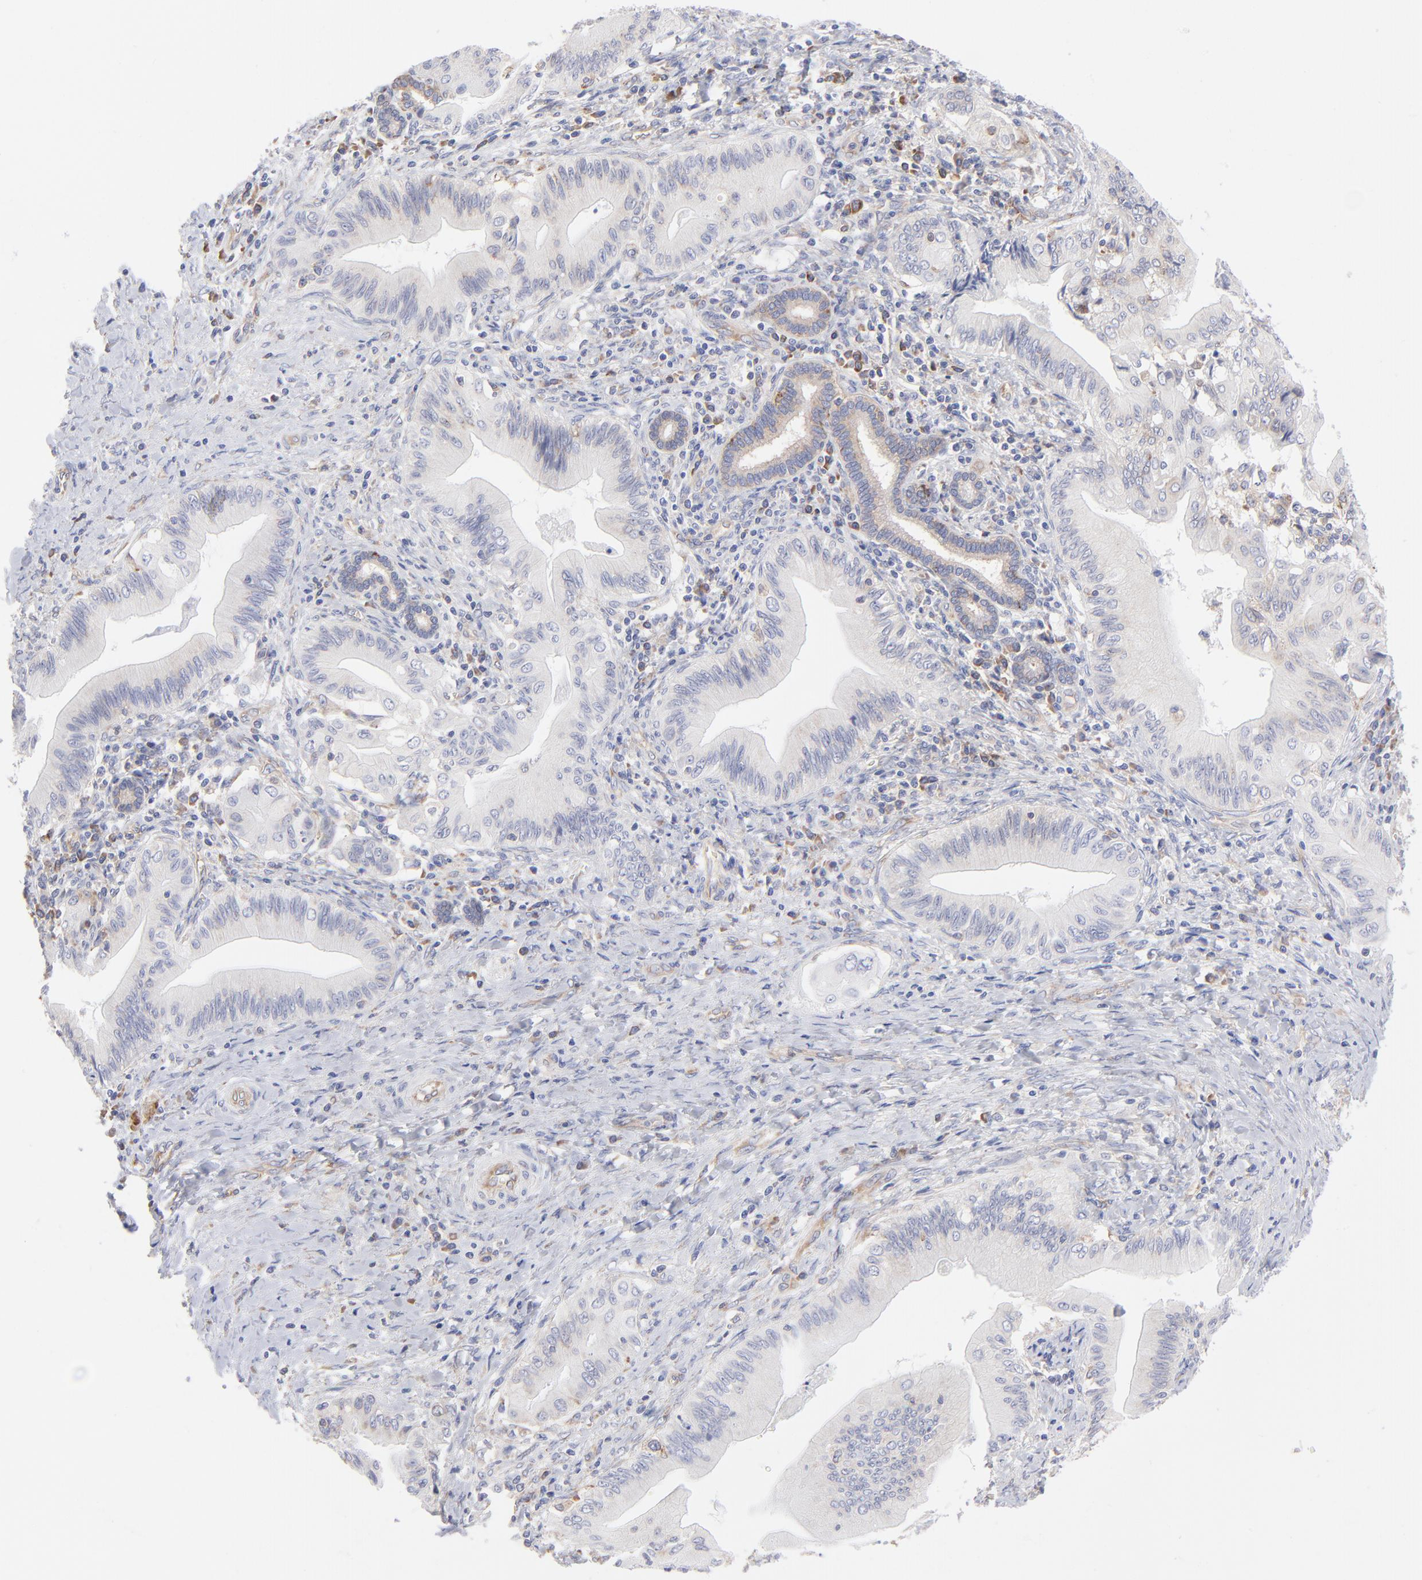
{"staining": {"intensity": "negative", "quantity": "none", "location": "none"}, "tissue": "liver cancer", "cell_type": "Tumor cells", "image_type": "cancer", "snomed": [{"axis": "morphology", "description": "Cholangiocarcinoma"}, {"axis": "topography", "description": "Liver"}], "caption": "Human liver cholangiocarcinoma stained for a protein using immunohistochemistry exhibits no expression in tumor cells.", "gene": "EIF2AK2", "patient": {"sex": "male", "age": 58}}